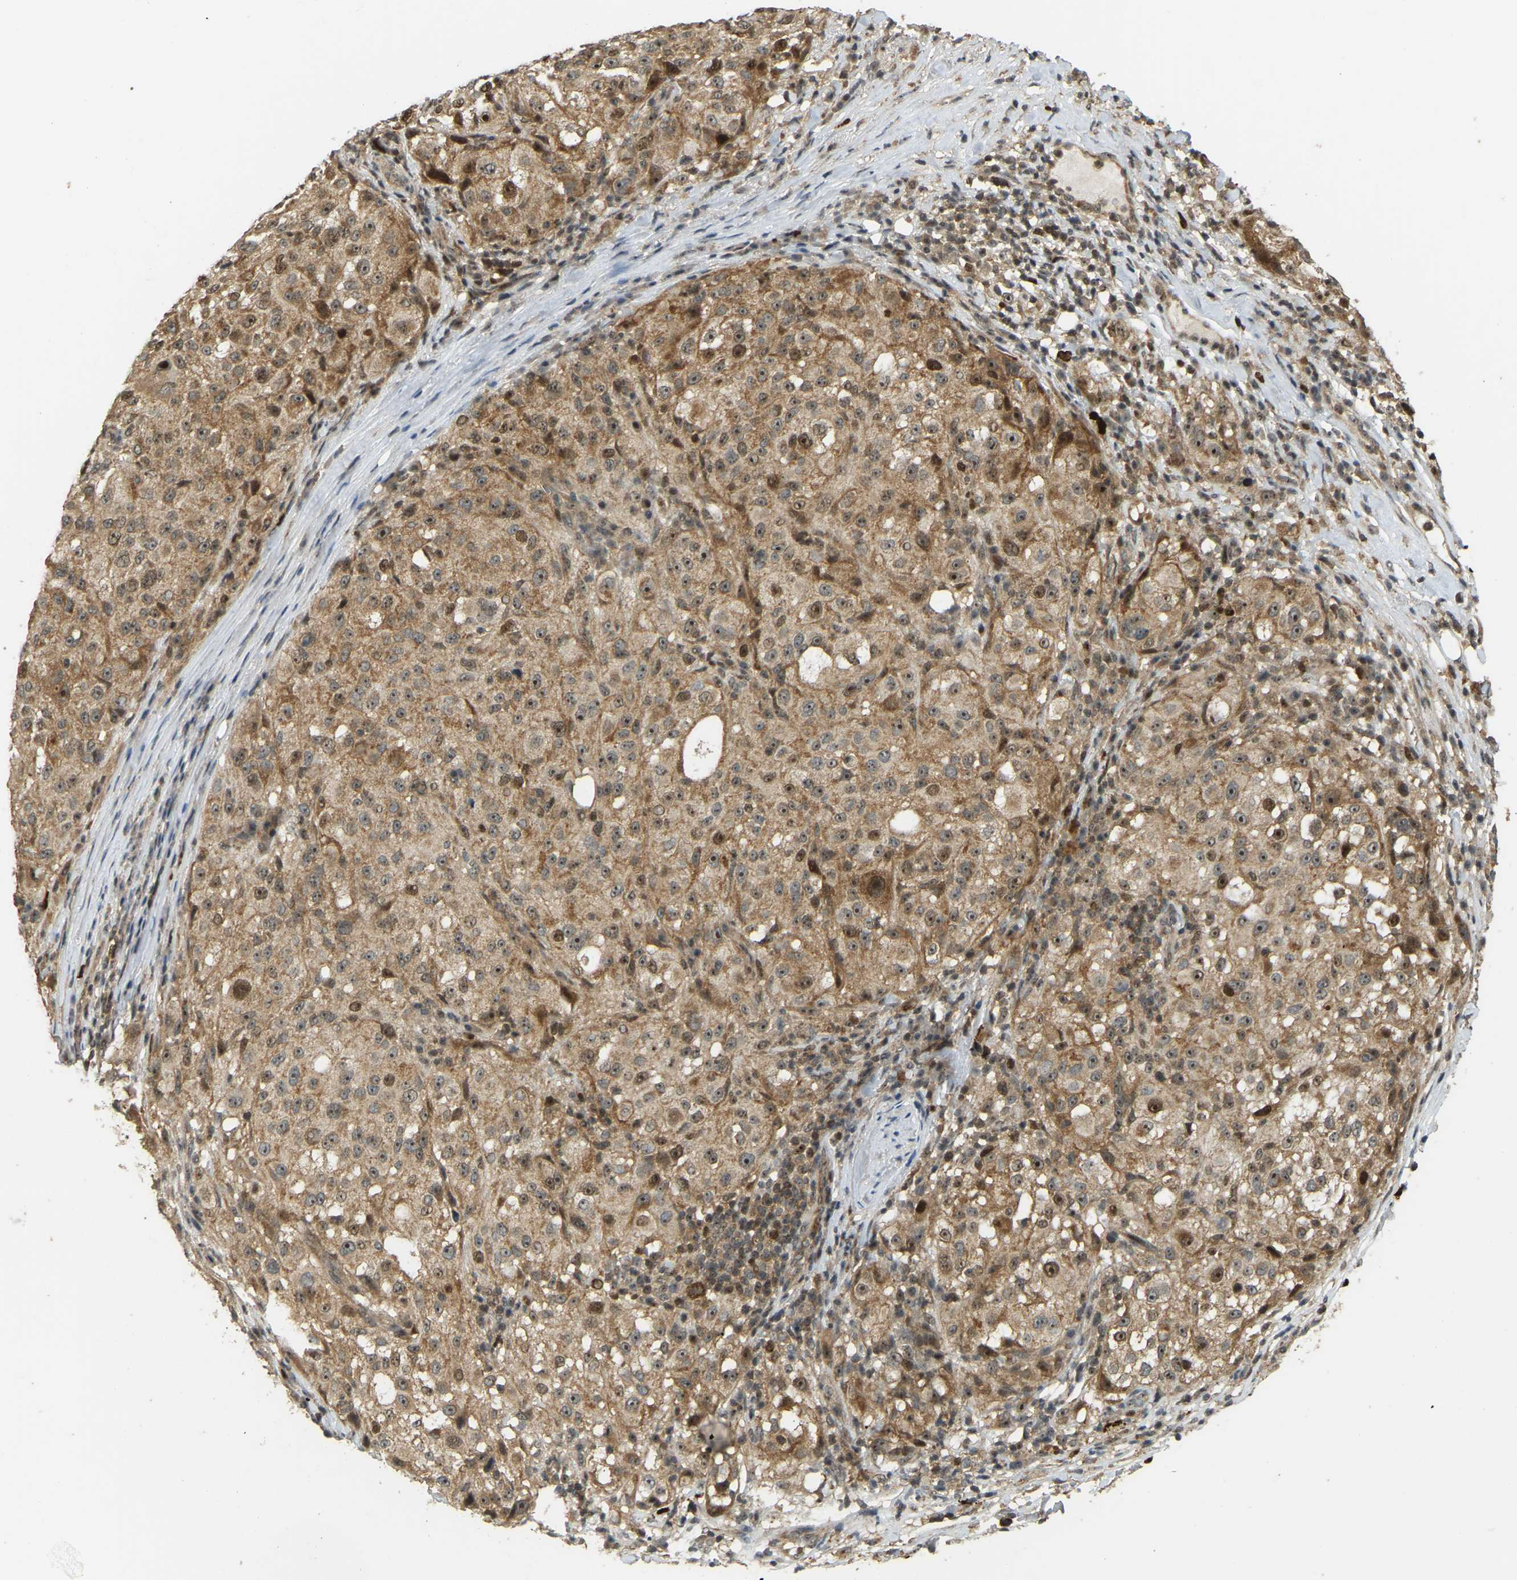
{"staining": {"intensity": "moderate", "quantity": ">75%", "location": "cytoplasmic/membranous,nuclear"}, "tissue": "melanoma", "cell_type": "Tumor cells", "image_type": "cancer", "snomed": [{"axis": "morphology", "description": "Necrosis, NOS"}, {"axis": "morphology", "description": "Malignant melanoma, NOS"}, {"axis": "topography", "description": "Skin"}], "caption": "Immunohistochemistry (IHC) micrograph of human malignant melanoma stained for a protein (brown), which demonstrates medium levels of moderate cytoplasmic/membranous and nuclear expression in approximately >75% of tumor cells.", "gene": "BRF2", "patient": {"sex": "female", "age": 87}}